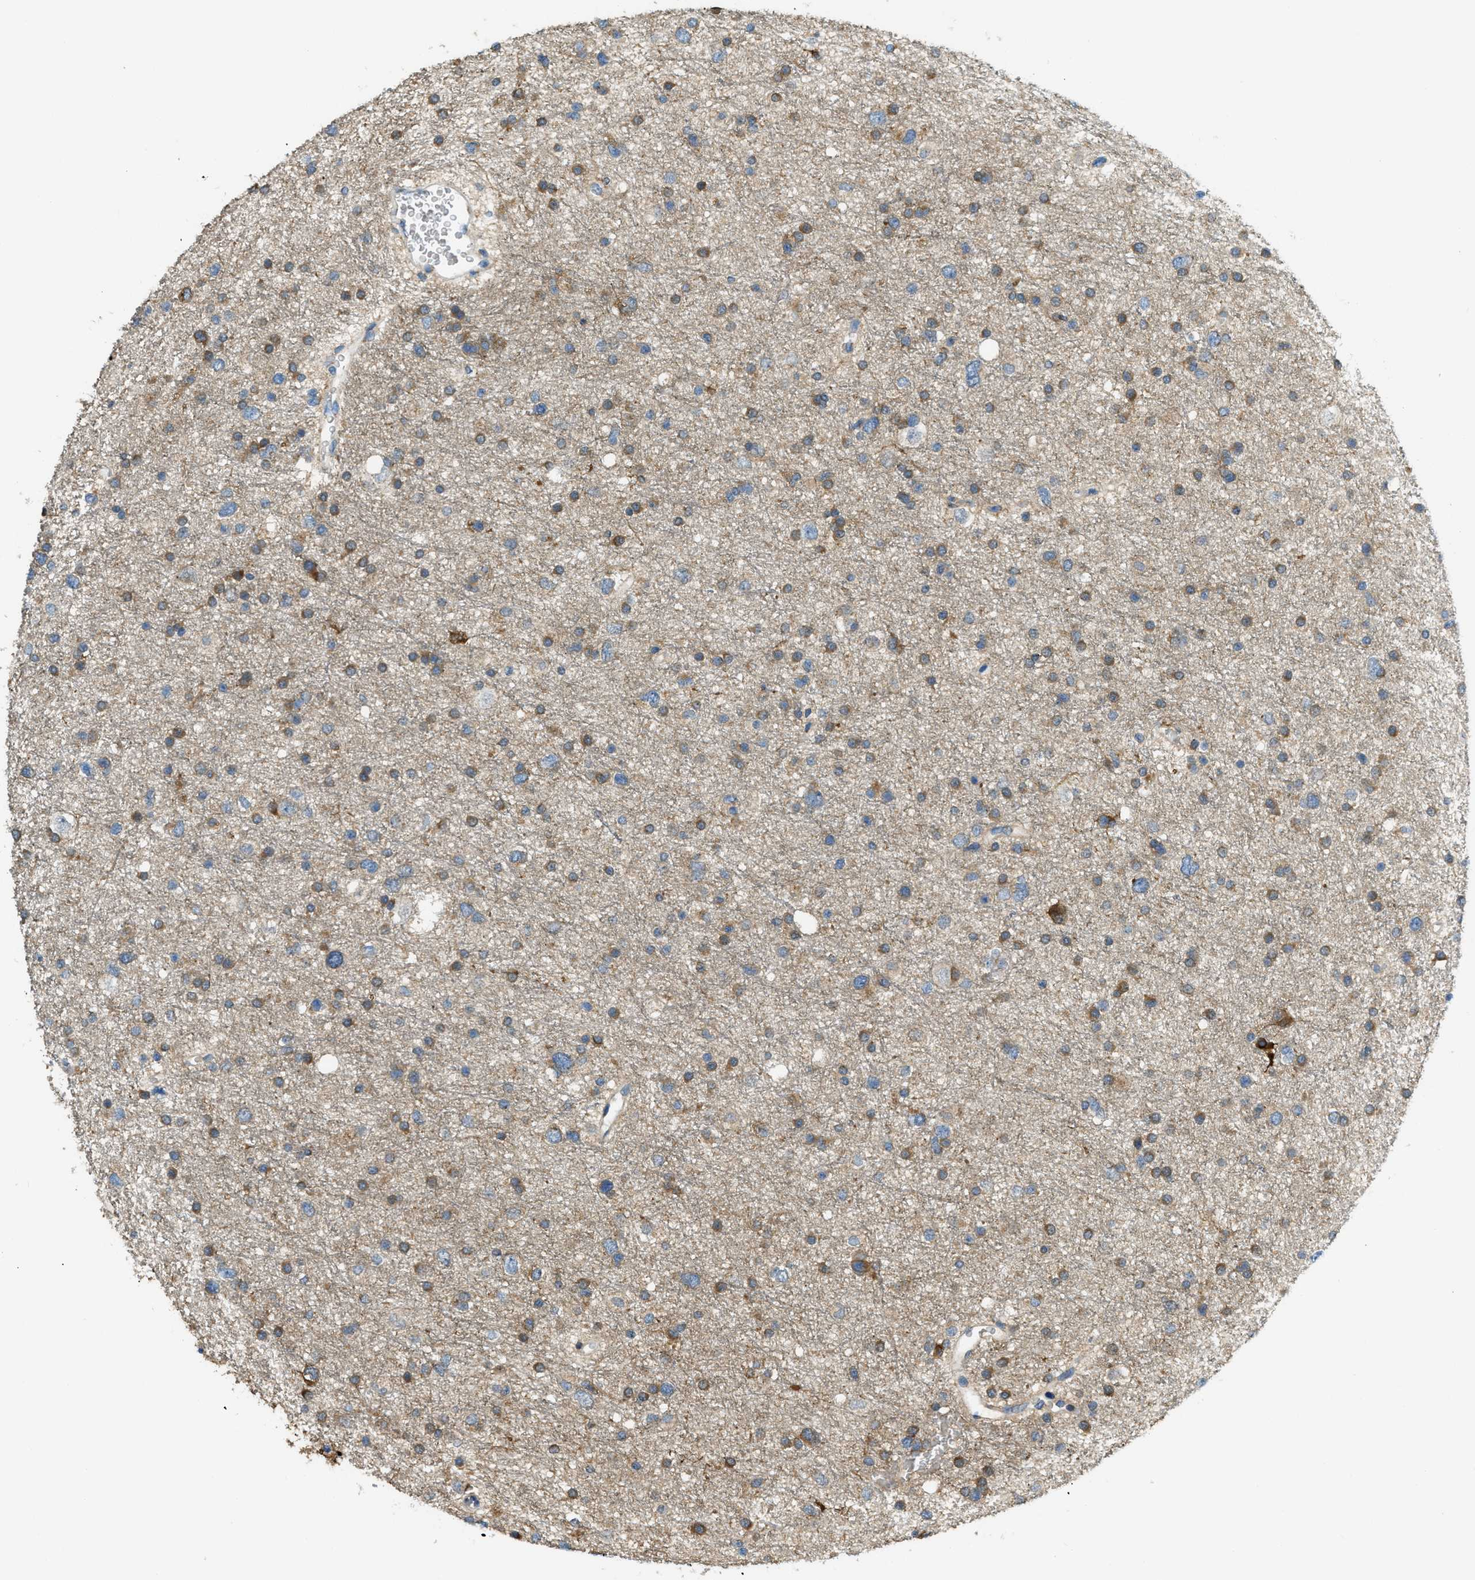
{"staining": {"intensity": "weak", "quantity": "25%-75%", "location": "cytoplasmic/membranous"}, "tissue": "glioma", "cell_type": "Tumor cells", "image_type": "cancer", "snomed": [{"axis": "morphology", "description": "Glioma, malignant, Low grade"}, {"axis": "topography", "description": "Brain"}], "caption": "A photomicrograph showing weak cytoplasmic/membranous expression in about 25%-75% of tumor cells in glioma, as visualized by brown immunohistochemical staining.", "gene": "RFFL", "patient": {"sex": "female", "age": 37}}